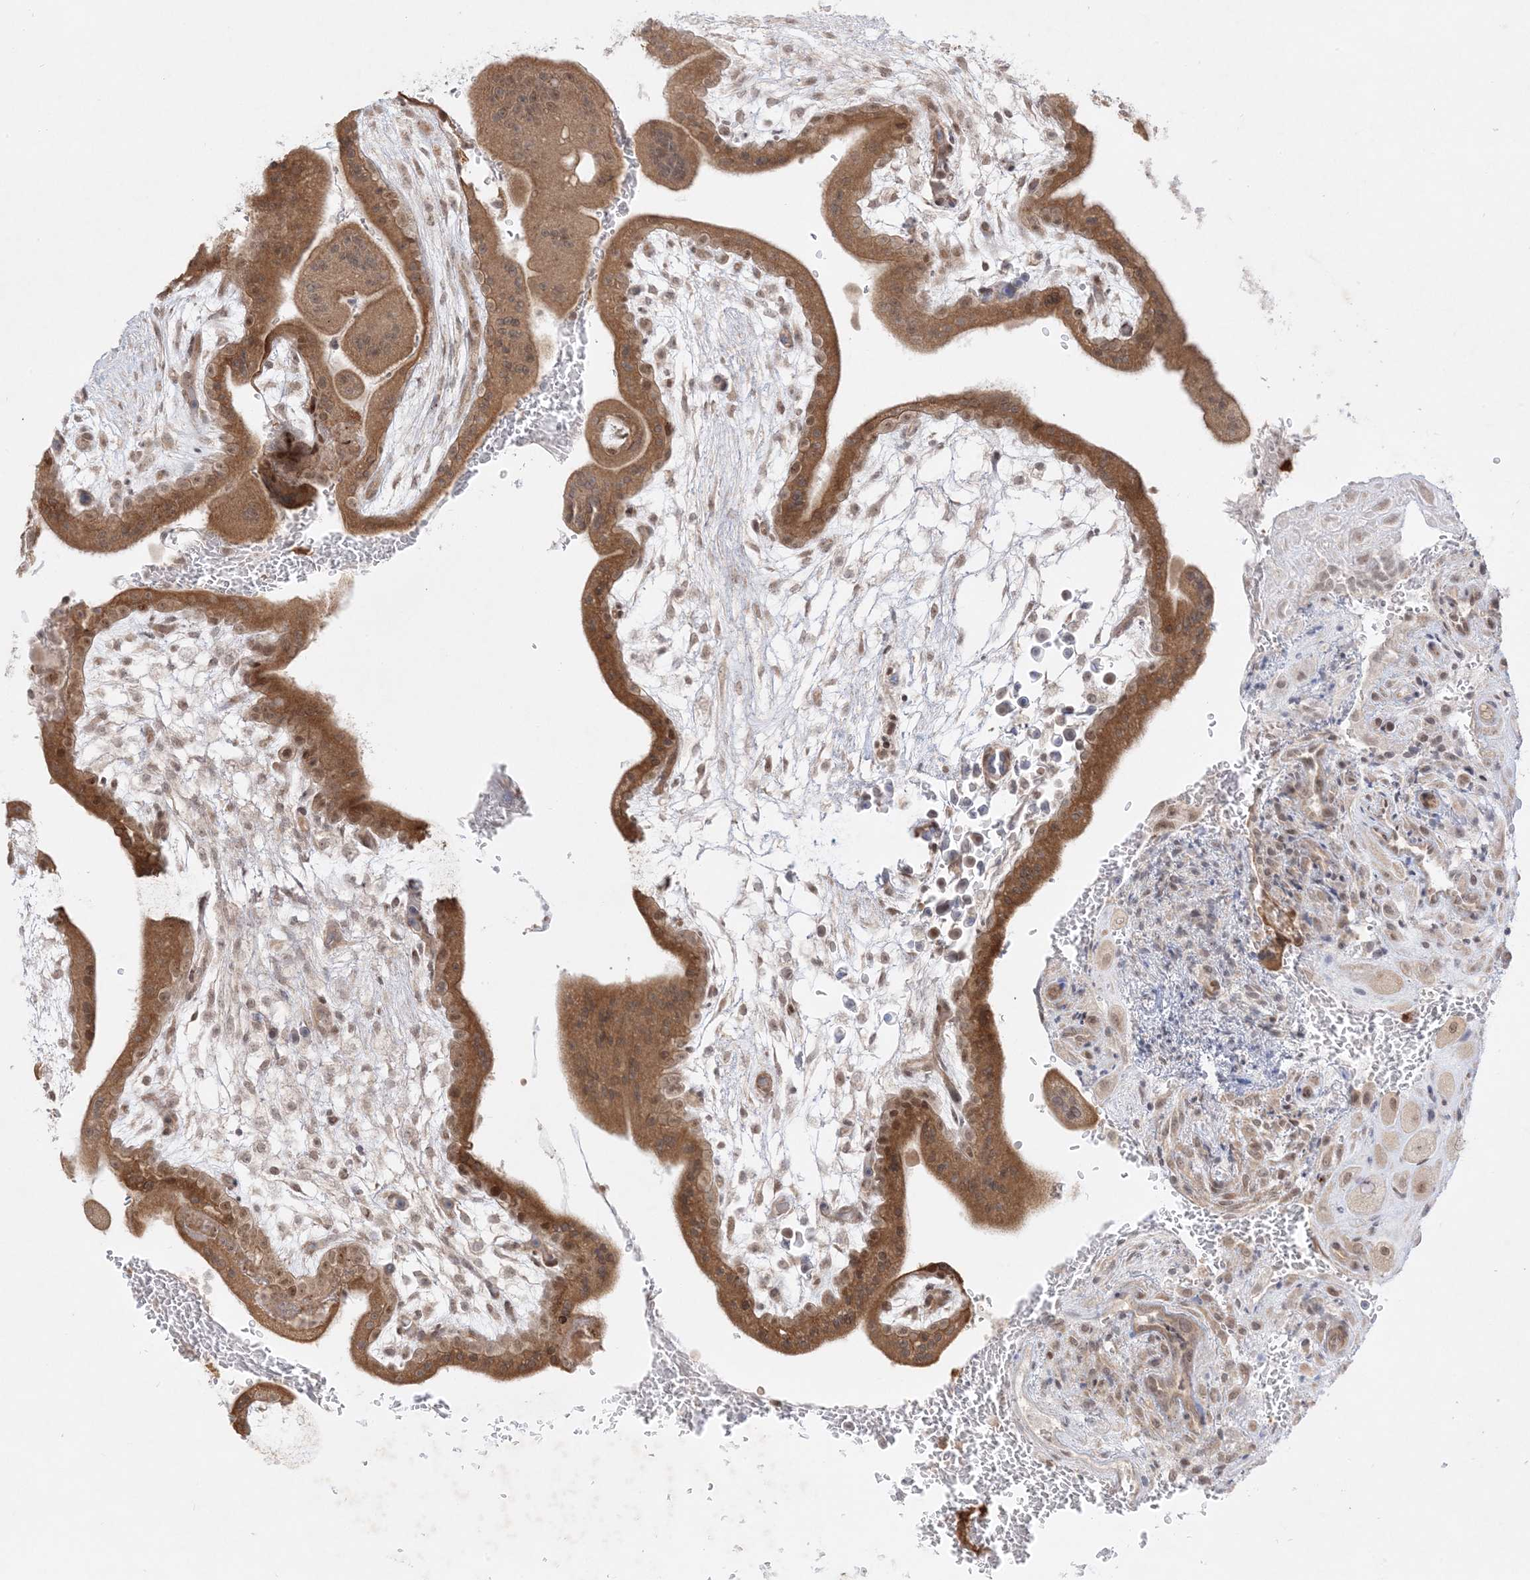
{"staining": {"intensity": "moderate", "quantity": ">75%", "location": "cytoplasmic/membranous,nuclear"}, "tissue": "placenta", "cell_type": "Decidual cells", "image_type": "normal", "snomed": [{"axis": "morphology", "description": "Normal tissue, NOS"}, {"axis": "topography", "description": "Placenta"}], "caption": "Immunohistochemical staining of unremarkable human placenta reveals >75% levels of moderate cytoplasmic/membranous,nuclear protein expression in about >75% of decidual cells.", "gene": "PTK6", "patient": {"sex": "female", "age": 35}}